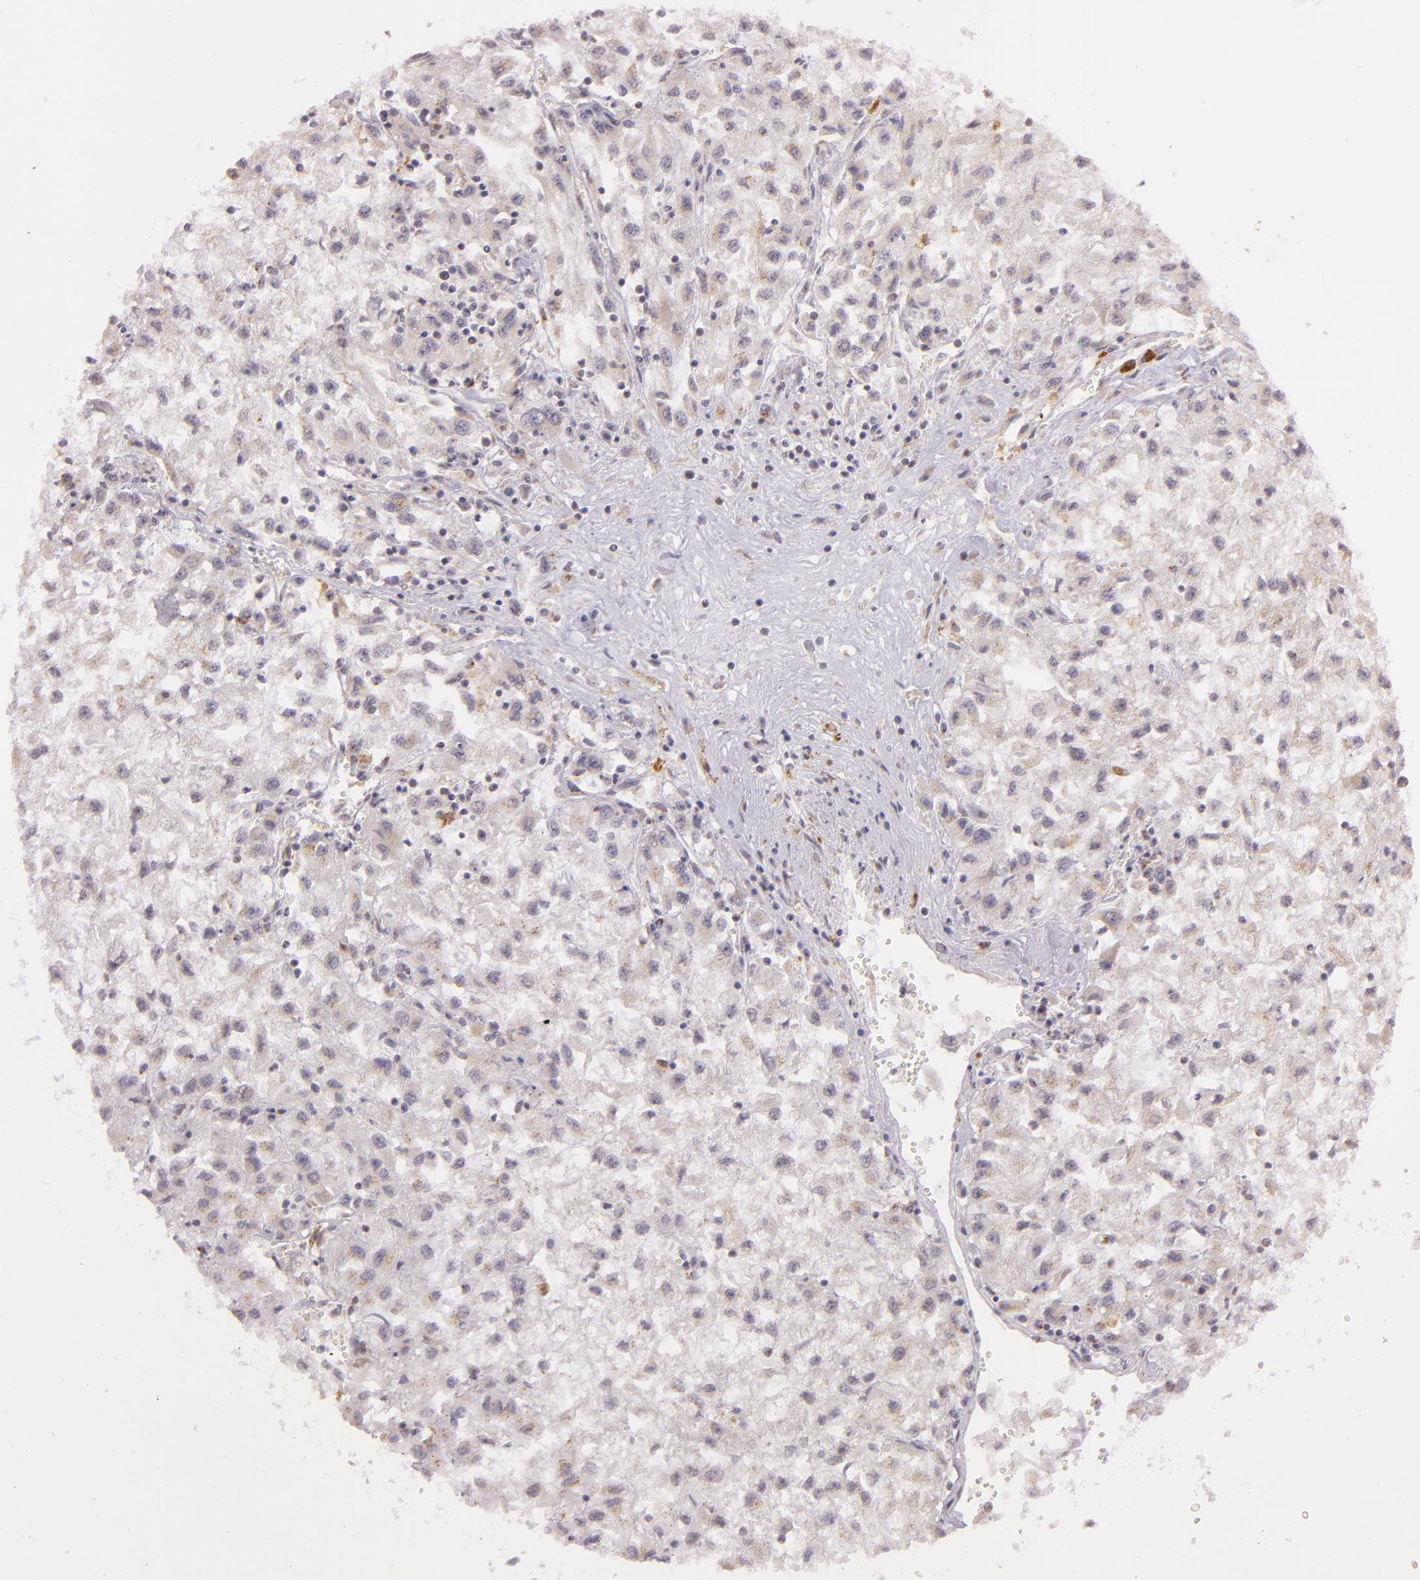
{"staining": {"intensity": "weak", "quantity": ">75%", "location": "cytoplasmic/membranous"}, "tissue": "renal cancer", "cell_type": "Tumor cells", "image_type": "cancer", "snomed": [{"axis": "morphology", "description": "Adenocarcinoma, NOS"}, {"axis": "topography", "description": "Kidney"}], "caption": "Immunohistochemistry (IHC) micrograph of human renal cancer (adenocarcinoma) stained for a protein (brown), which displays low levels of weak cytoplasmic/membranous positivity in approximately >75% of tumor cells.", "gene": "LGMN", "patient": {"sex": "male", "age": 59}}